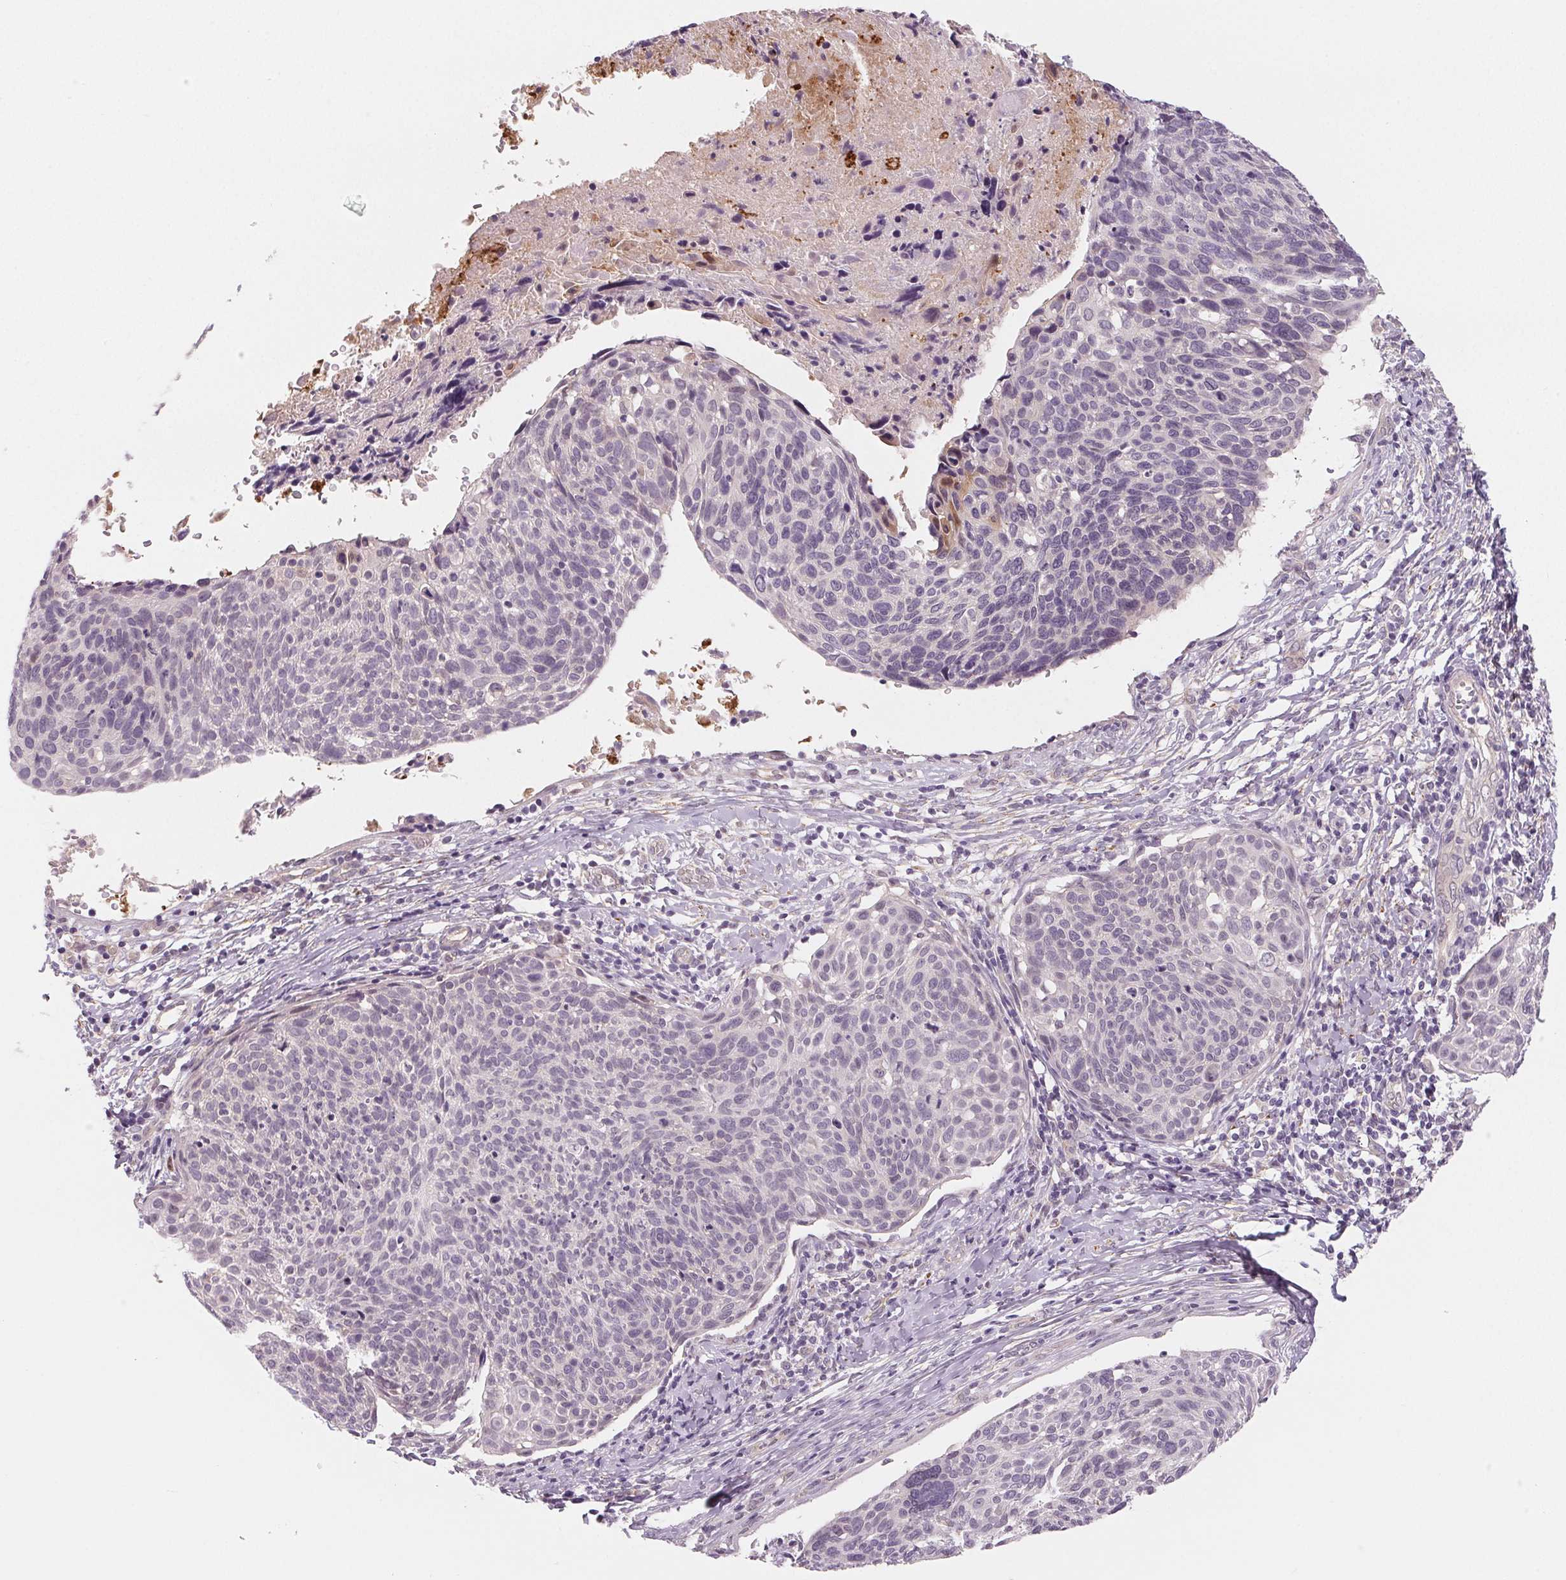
{"staining": {"intensity": "negative", "quantity": "none", "location": "none"}, "tissue": "cervical cancer", "cell_type": "Tumor cells", "image_type": "cancer", "snomed": [{"axis": "morphology", "description": "Squamous cell carcinoma, NOS"}, {"axis": "topography", "description": "Cervix"}], "caption": "Immunohistochemistry (IHC) image of cervical cancer (squamous cell carcinoma) stained for a protein (brown), which reveals no staining in tumor cells.", "gene": "CFC1", "patient": {"sex": "female", "age": 49}}